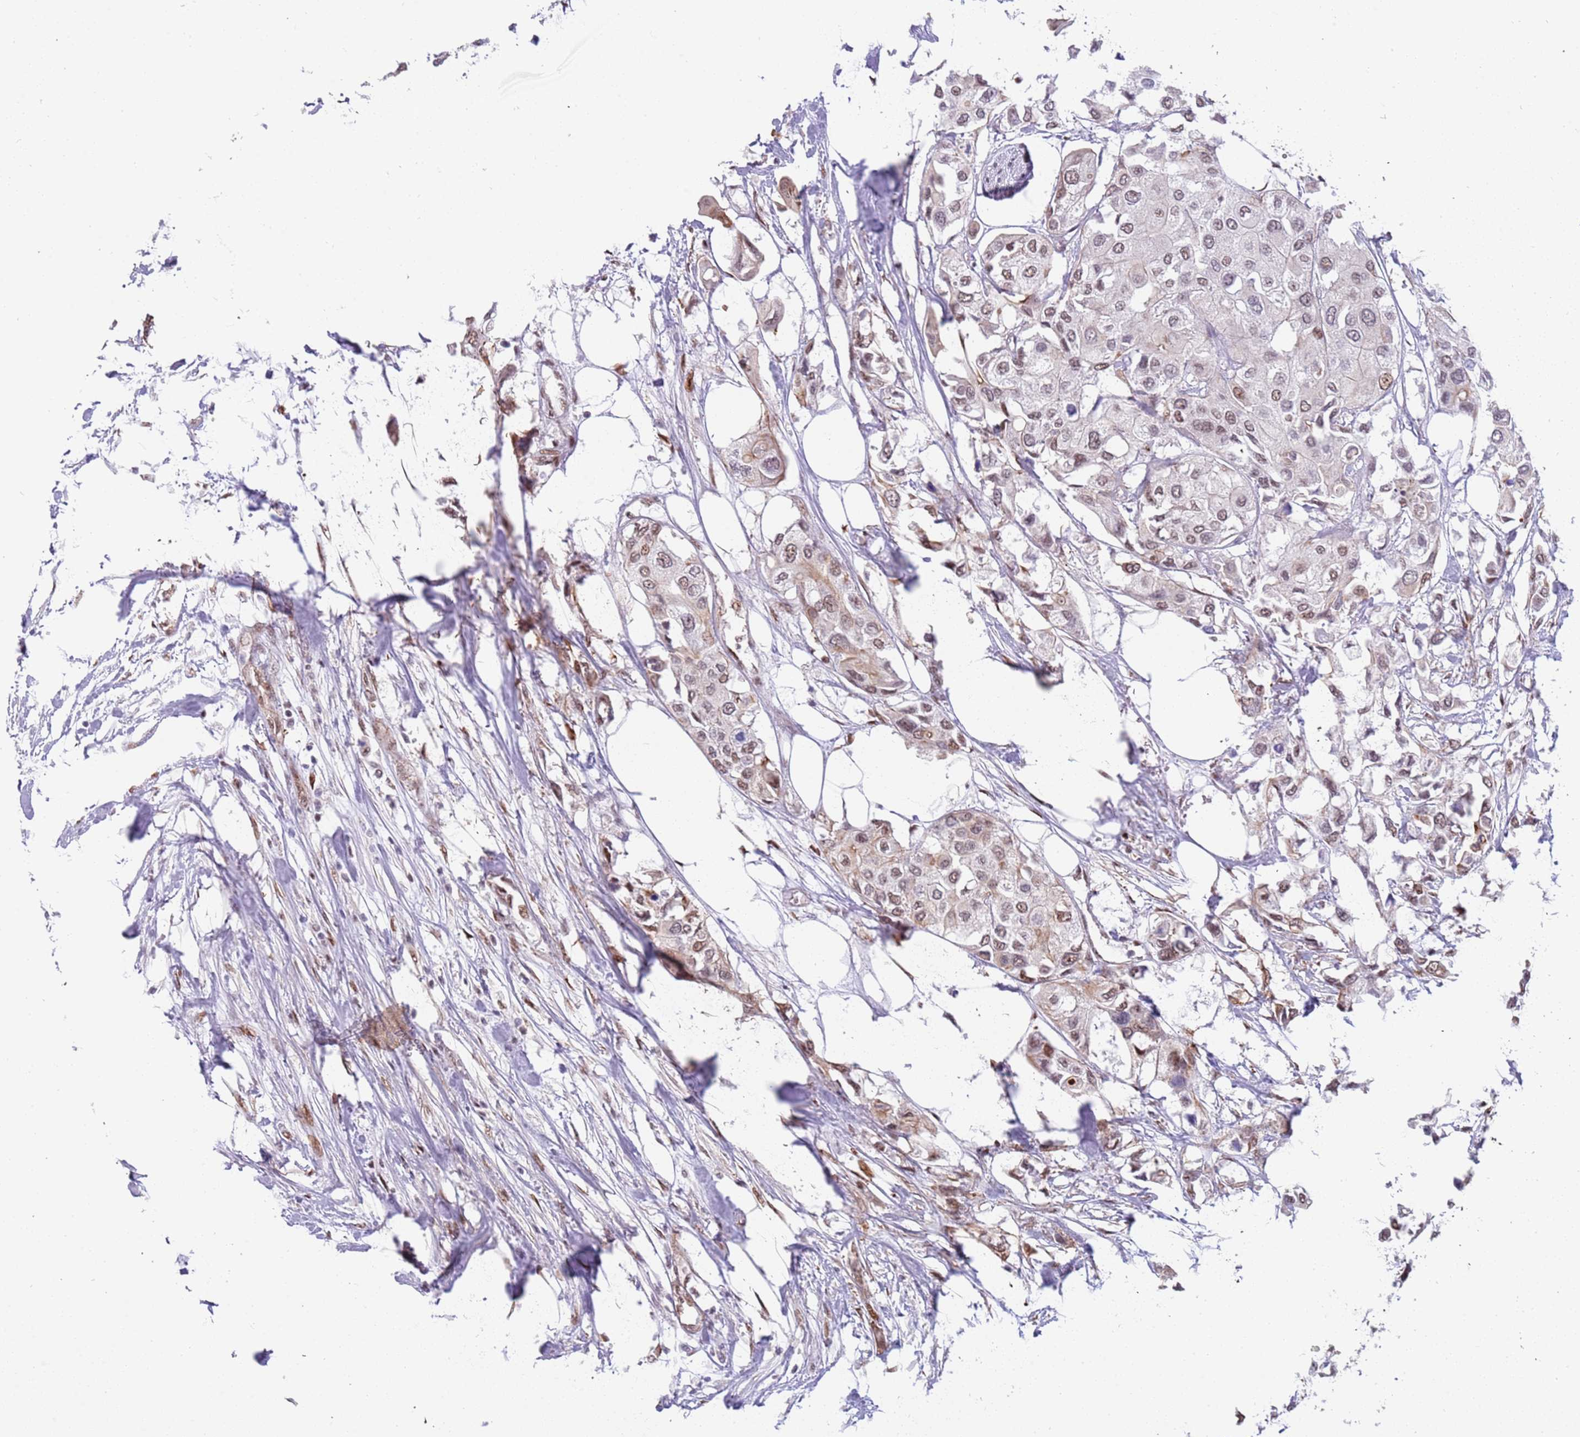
{"staining": {"intensity": "moderate", "quantity": "25%-75%", "location": "nuclear"}, "tissue": "urothelial cancer", "cell_type": "Tumor cells", "image_type": "cancer", "snomed": [{"axis": "morphology", "description": "Urothelial carcinoma, High grade"}, {"axis": "topography", "description": "Urinary bladder"}], "caption": "Protein staining of urothelial cancer tissue reveals moderate nuclear staining in approximately 25%-75% of tumor cells. The staining was performed using DAB (3,3'-diaminobenzidine) to visualize the protein expression in brown, while the nuclei were stained in blue with hematoxylin (Magnification: 20x).", "gene": "LRMDA", "patient": {"sex": "male", "age": 64}}